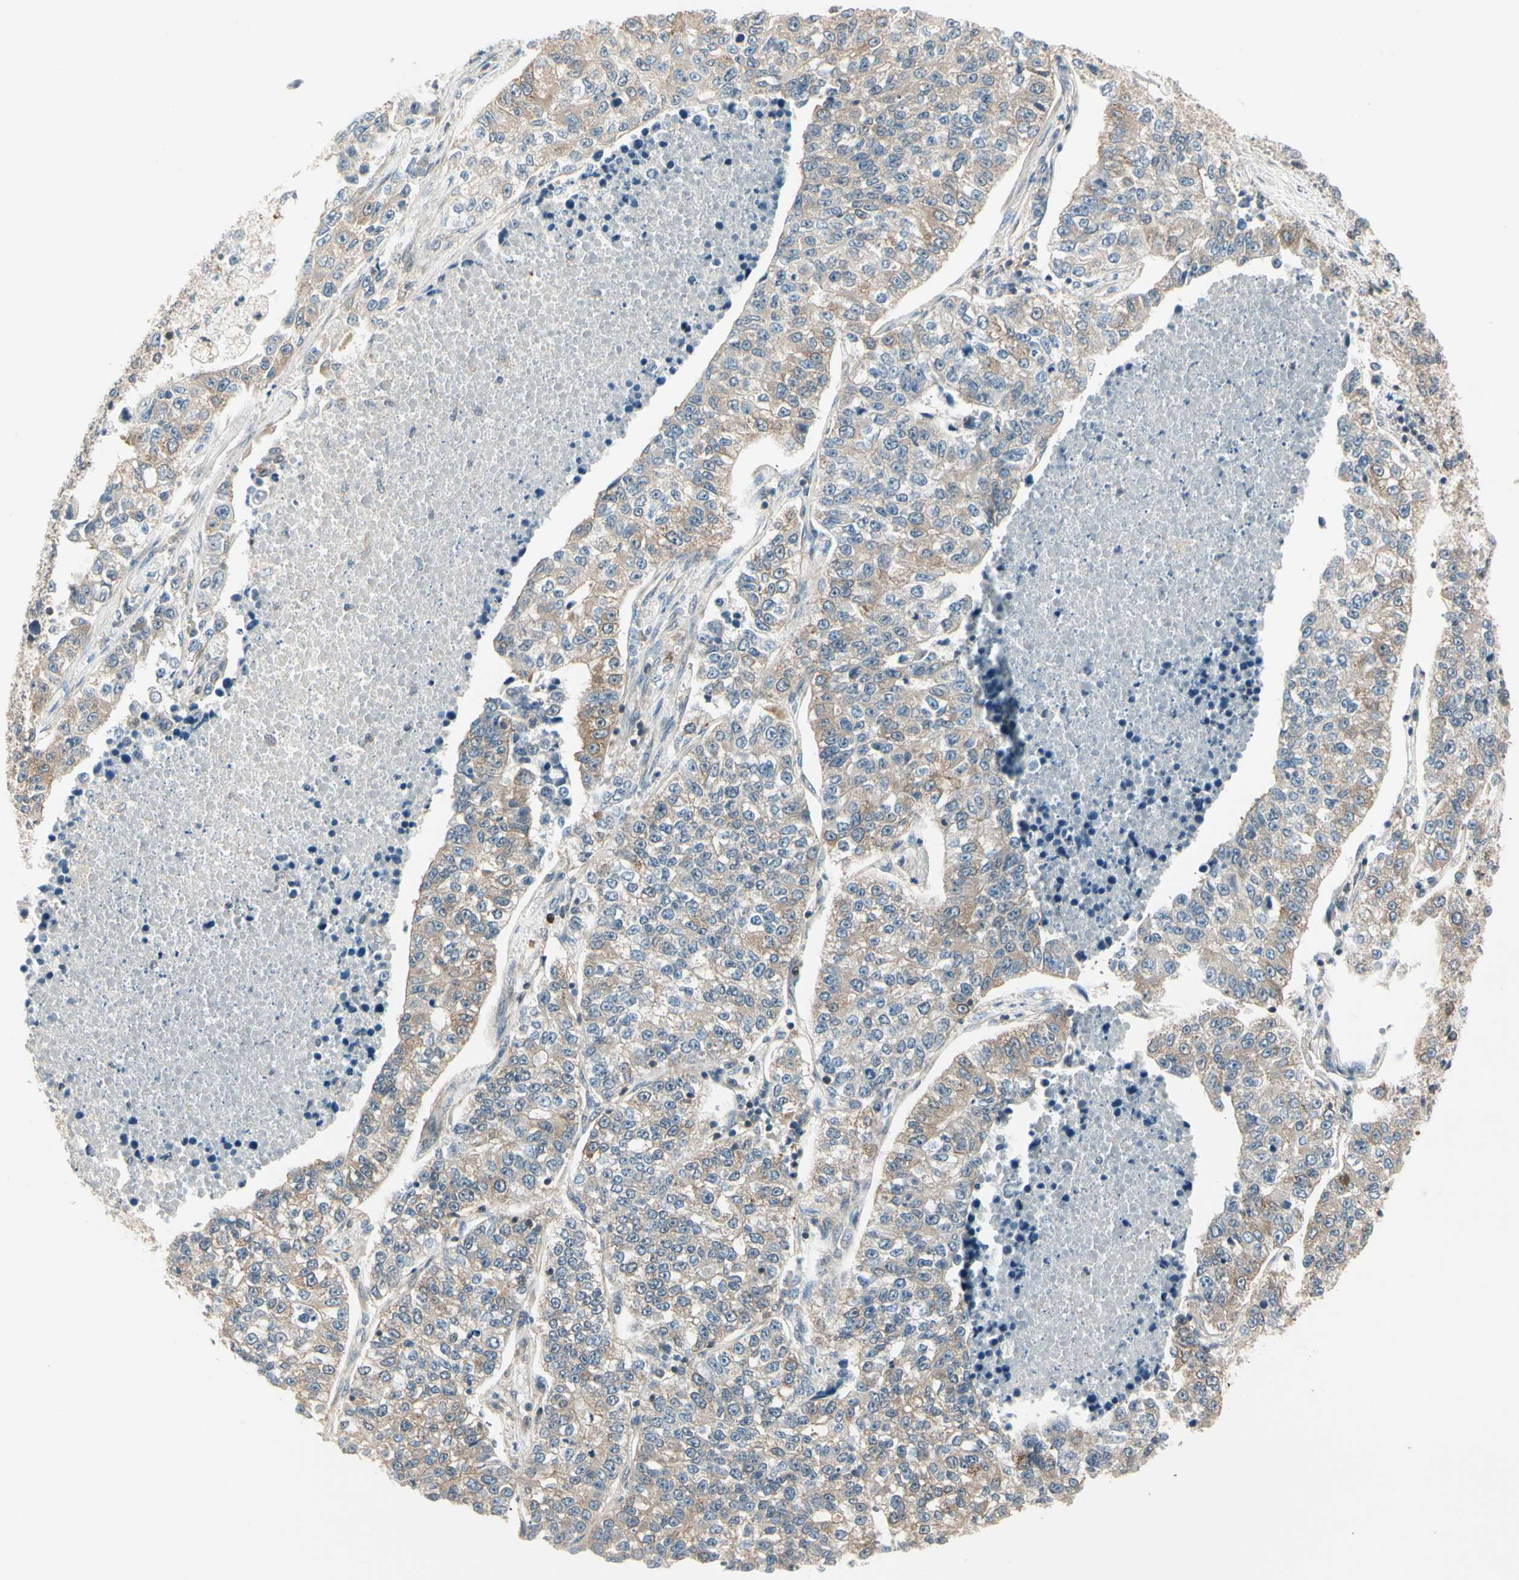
{"staining": {"intensity": "weak", "quantity": ">75%", "location": "cytoplasmic/membranous"}, "tissue": "lung cancer", "cell_type": "Tumor cells", "image_type": "cancer", "snomed": [{"axis": "morphology", "description": "Adenocarcinoma, NOS"}, {"axis": "topography", "description": "Lung"}], "caption": "The micrograph displays a brown stain indicating the presence of a protein in the cytoplasmic/membranous of tumor cells in lung cancer (adenocarcinoma).", "gene": "OXSR1", "patient": {"sex": "male", "age": 49}}